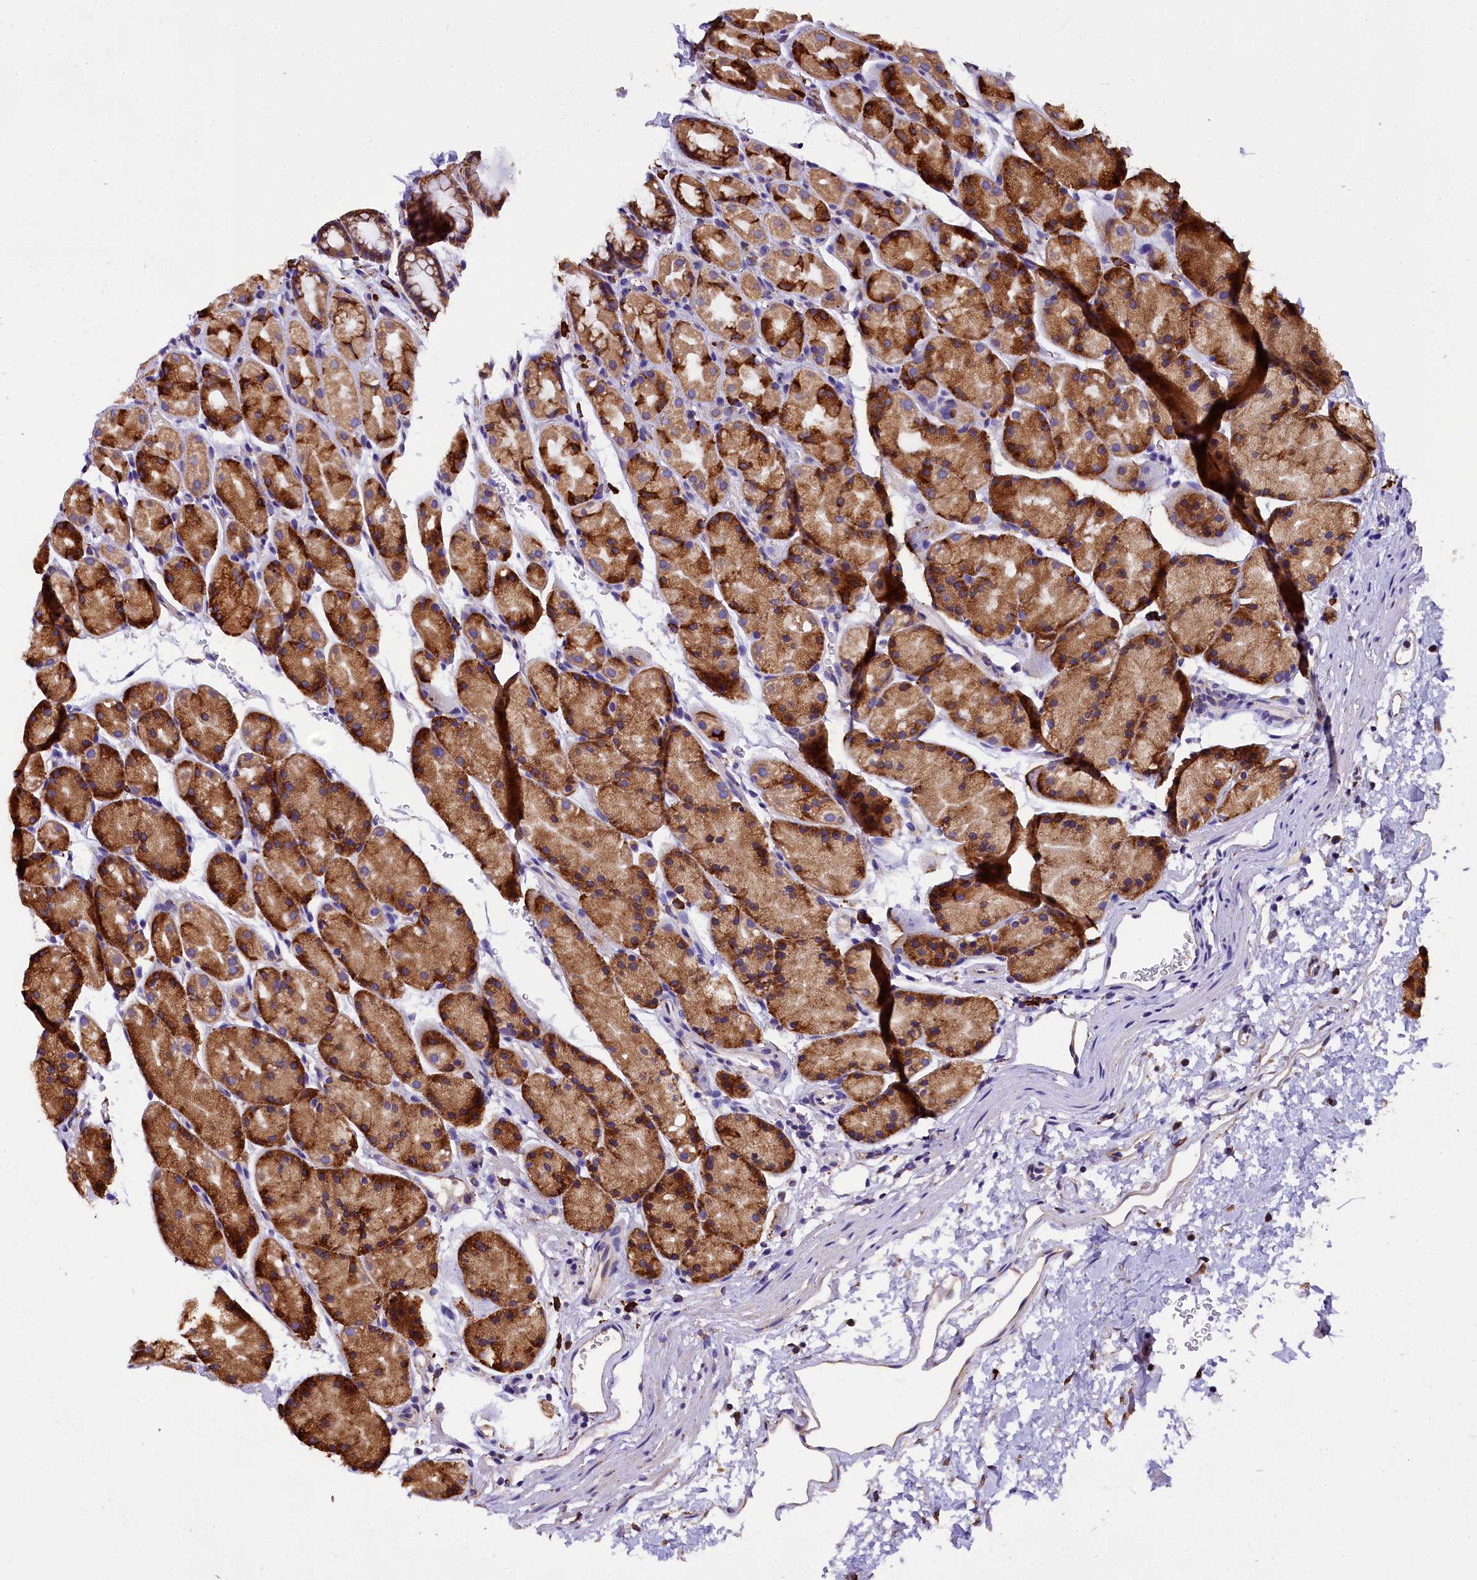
{"staining": {"intensity": "strong", "quantity": ">75%", "location": "cytoplasmic/membranous"}, "tissue": "stomach", "cell_type": "Glandular cells", "image_type": "normal", "snomed": [{"axis": "morphology", "description": "Normal tissue, NOS"}, {"axis": "topography", "description": "Stomach, upper"}, {"axis": "topography", "description": "Stomach"}], "caption": "IHC staining of unremarkable stomach, which displays high levels of strong cytoplasmic/membranous staining in approximately >75% of glandular cells indicating strong cytoplasmic/membranous protein positivity. The staining was performed using DAB (brown) for protein detection and nuclei were counterstained in hematoxylin (blue).", "gene": "CAPS2", "patient": {"sex": "male", "age": 47}}